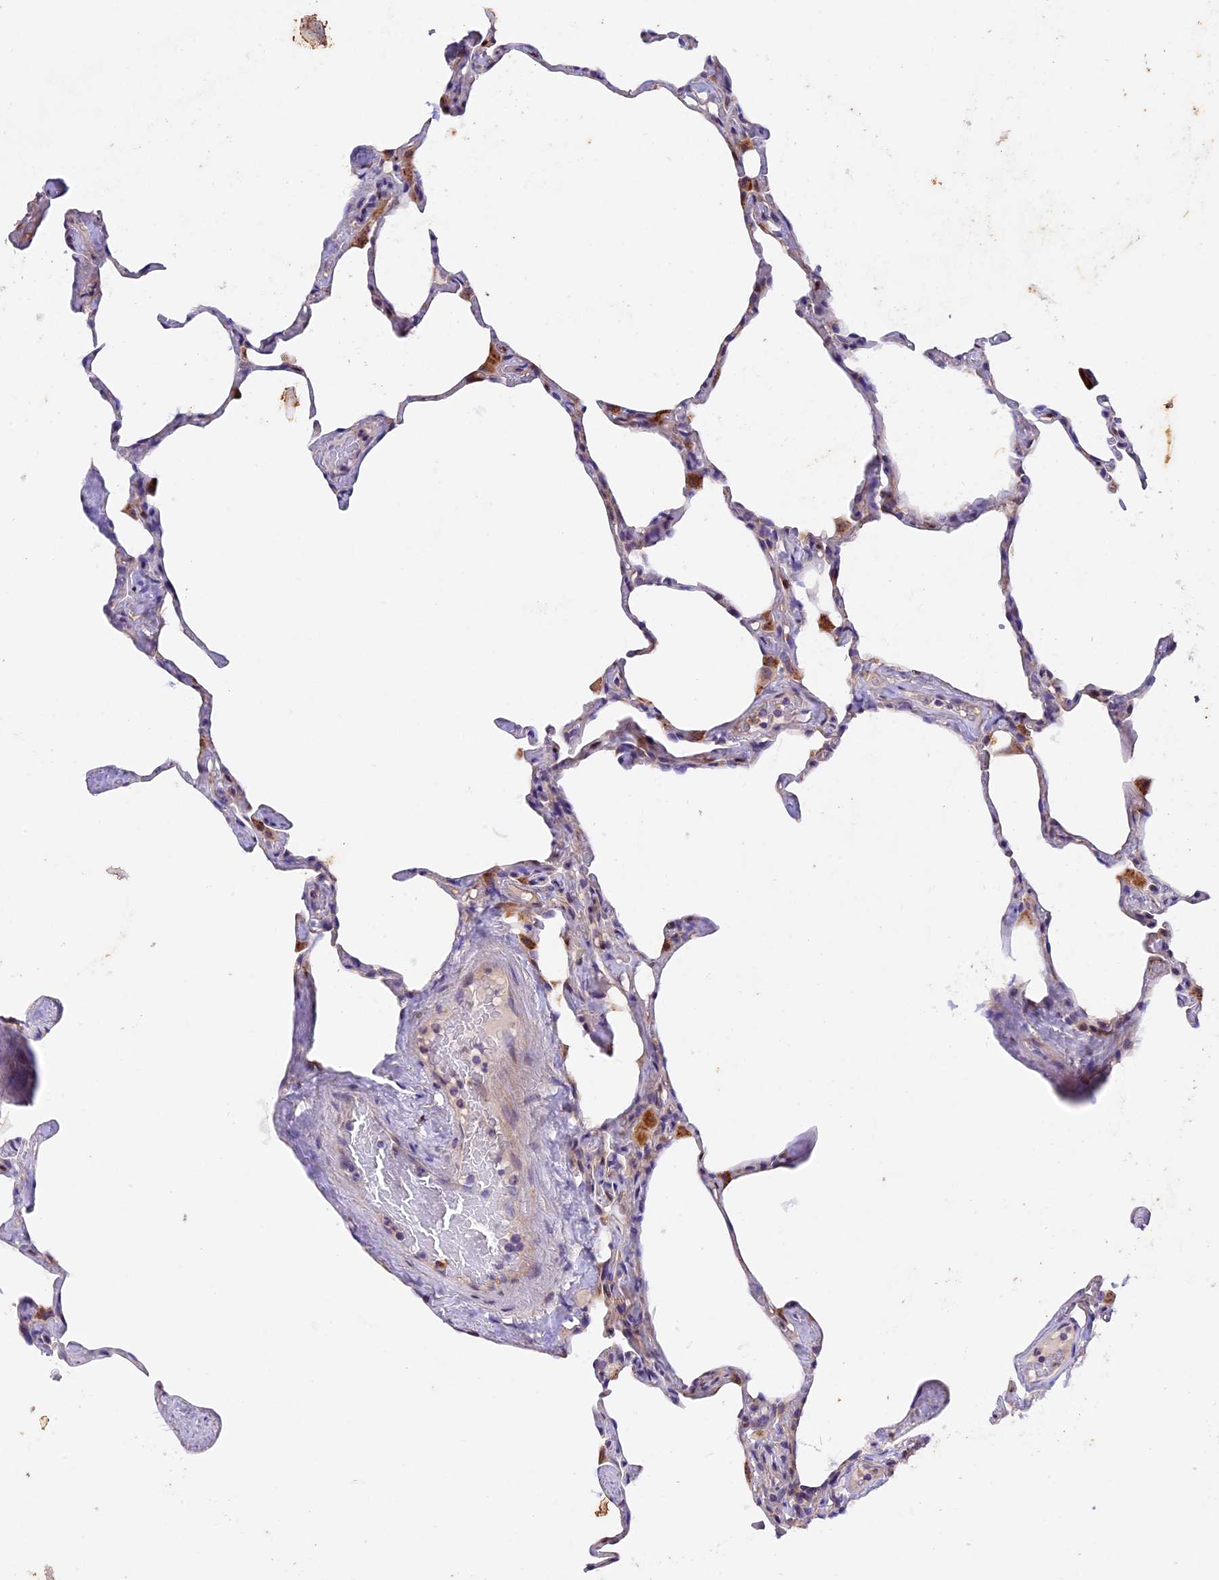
{"staining": {"intensity": "moderate", "quantity": "<25%", "location": "cytoplasmic/membranous"}, "tissue": "lung", "cell_type": "Alveolar cells", "image_type": "normal", "snomed": [{"axis": "morphology", "description": "Normal tissue, NOS"}, {"axis": "topography", "description": "Lung"}], "caption": "Immunohistochemical staining of unremarkable human lung exhibits moderate cytoplasmic/membranous protein expression in about <25% of alveolar cells.", "gene": "NCK2", "patient": {"sex": "male", "age": 65}}